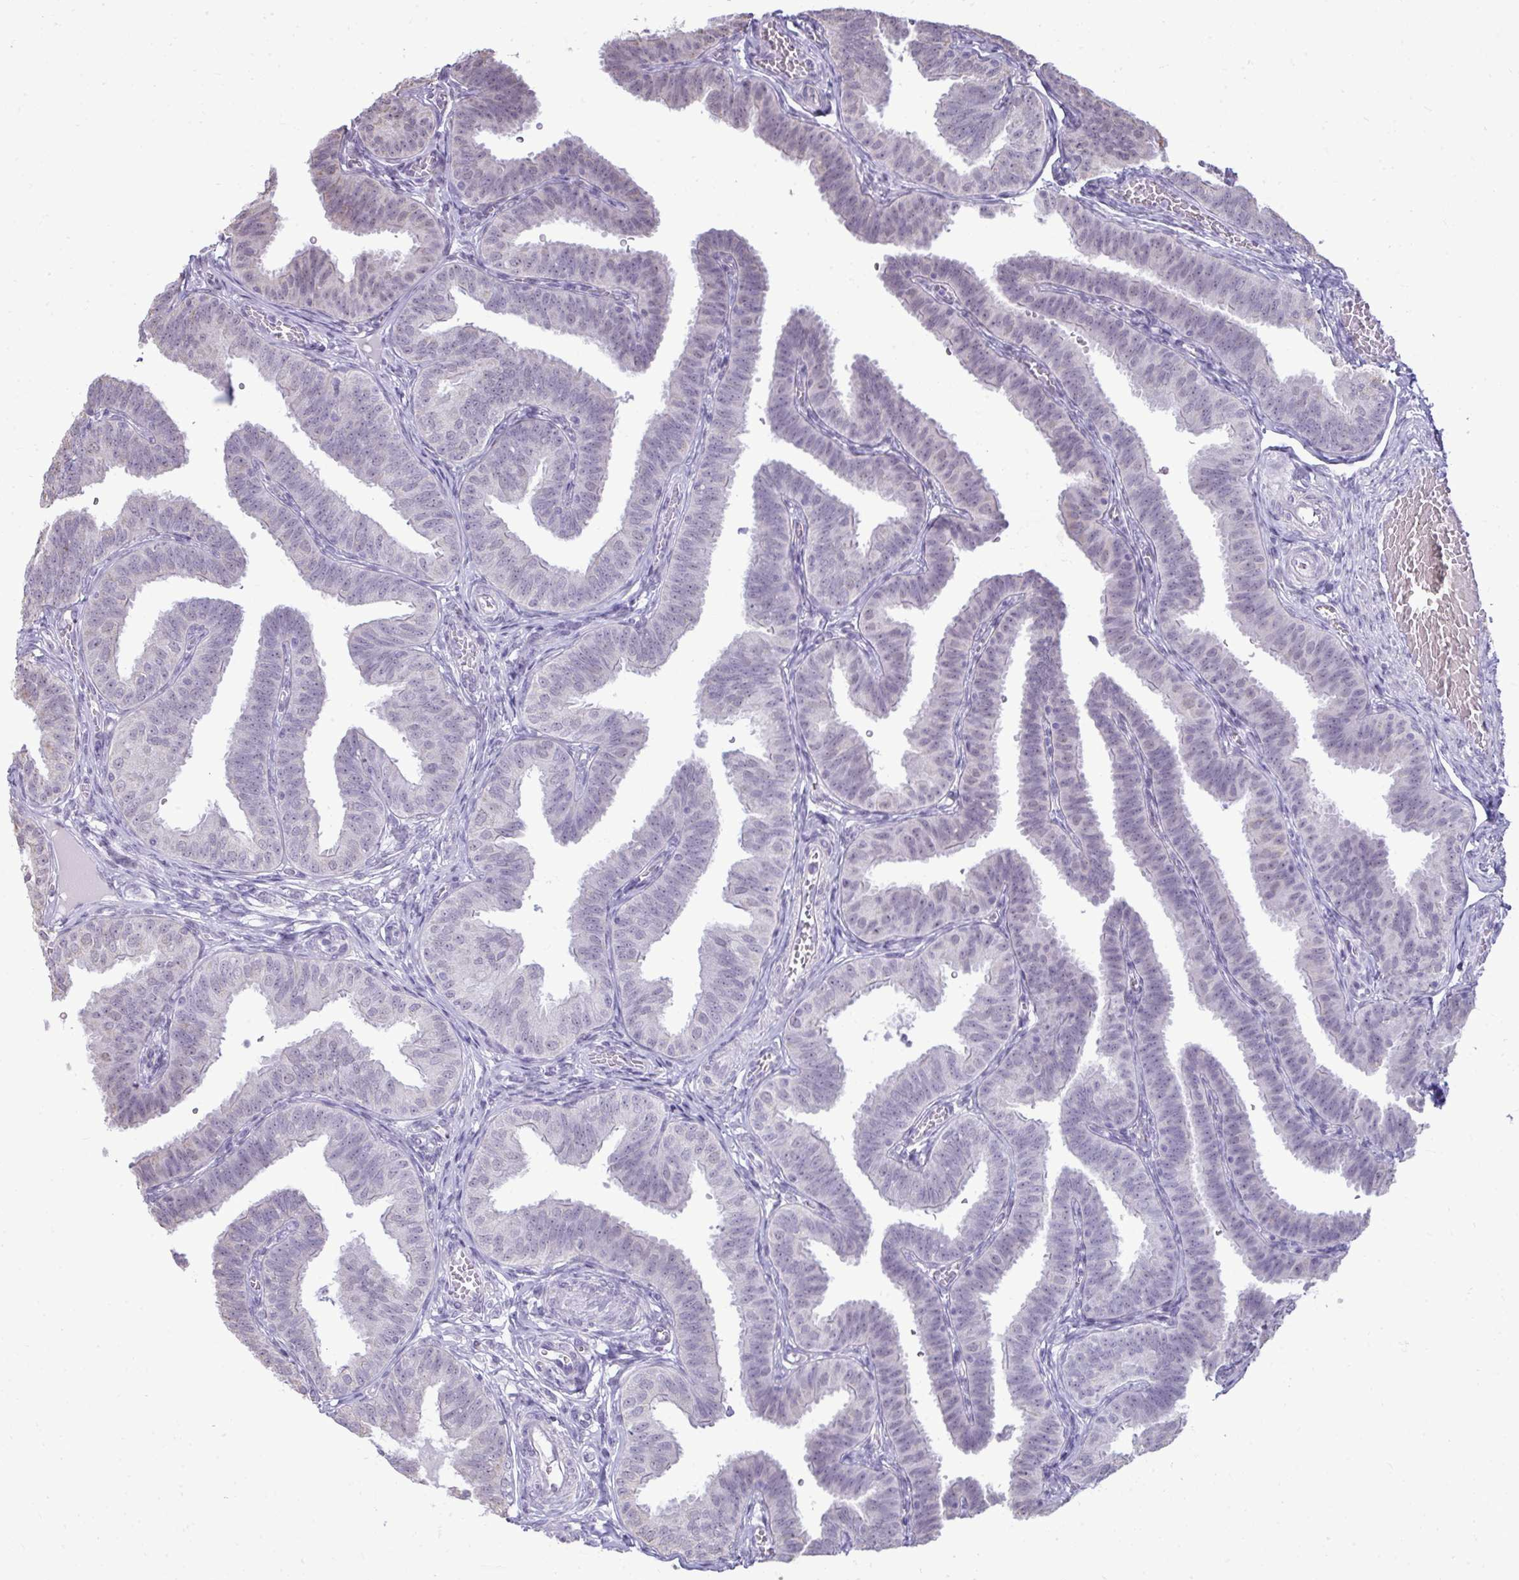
{"staining": {"intensity": "negative", "quantity": "none", "location": "none"}, "tissue": "fallopian tube", "cell_type": "Glandular cells", "image_type": "normal", "snomed": [{"axis": "morphology", "description": "Normal tissue, NOS"}, {"axis": "topography", "description": "Fallopian tube"}], "caption": "A photomicrograph of fallopian tube stained for a protein demonstrates no brown staining in glandular cells.", "gene": "NPPA", "patient": {"sex": "female", "age": 25}}